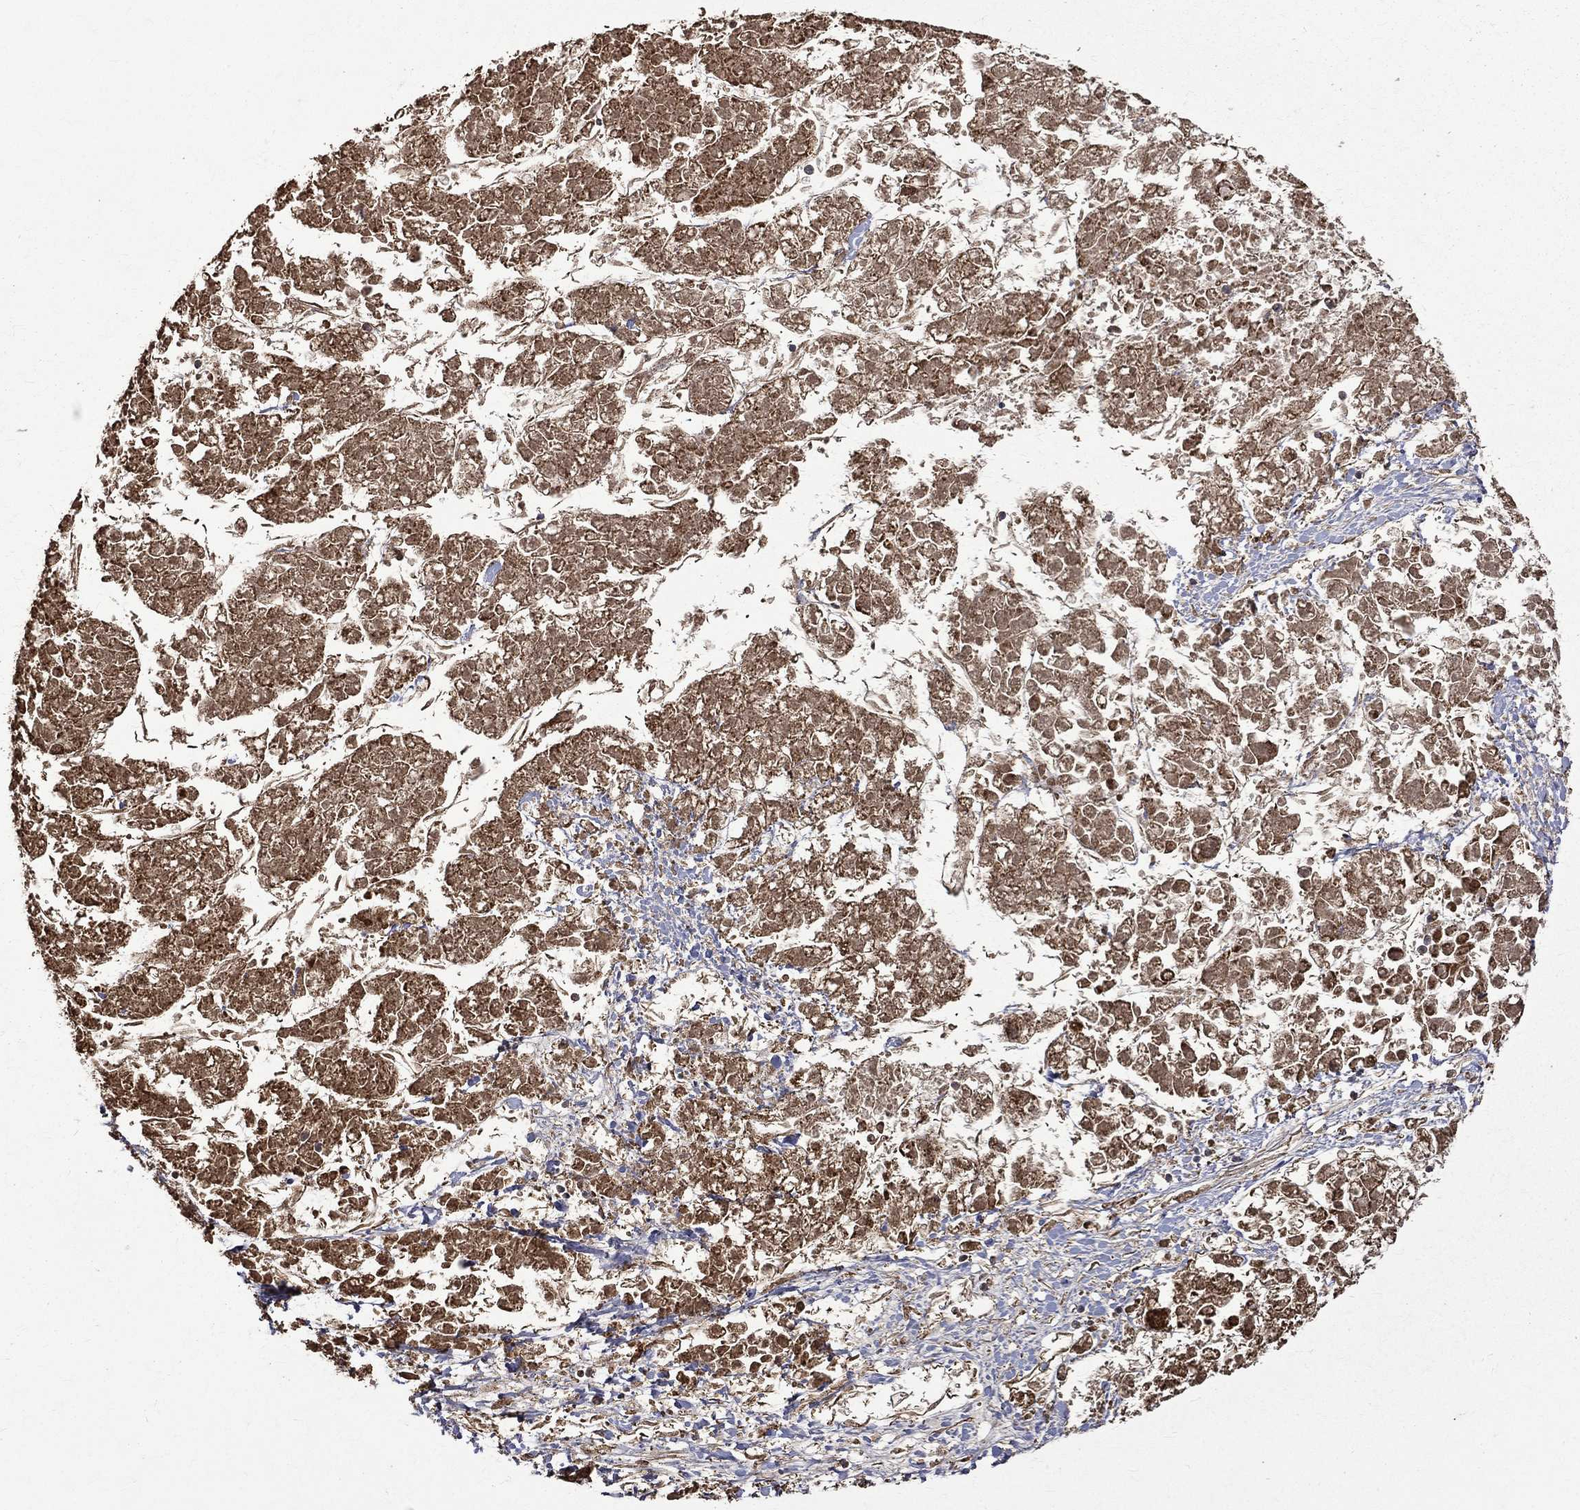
{"staining": {"intensity": "moderate", "quantity": ">75%", "location": "cytoplasmic/membranous"}, "tissue": "liver cancer", "cell_type": "Tumor cells", "image_type": "cancer", "snomed": [{"axis": "morphology", "description": "Carcinoma, Hepatocellular, NOS"}, {"axis": "topography", "description": "Liver"}], "caption": "An immunohistochemistry (IHC) image of tumor tissue is shown. Protein staining in brown highlights moderate cytoplasmic/membranous positivity in liver hepatocellular carcinoma within tumor cells.", "gene": "RPGR", "patient": {"sex": "male", "age": 56}}